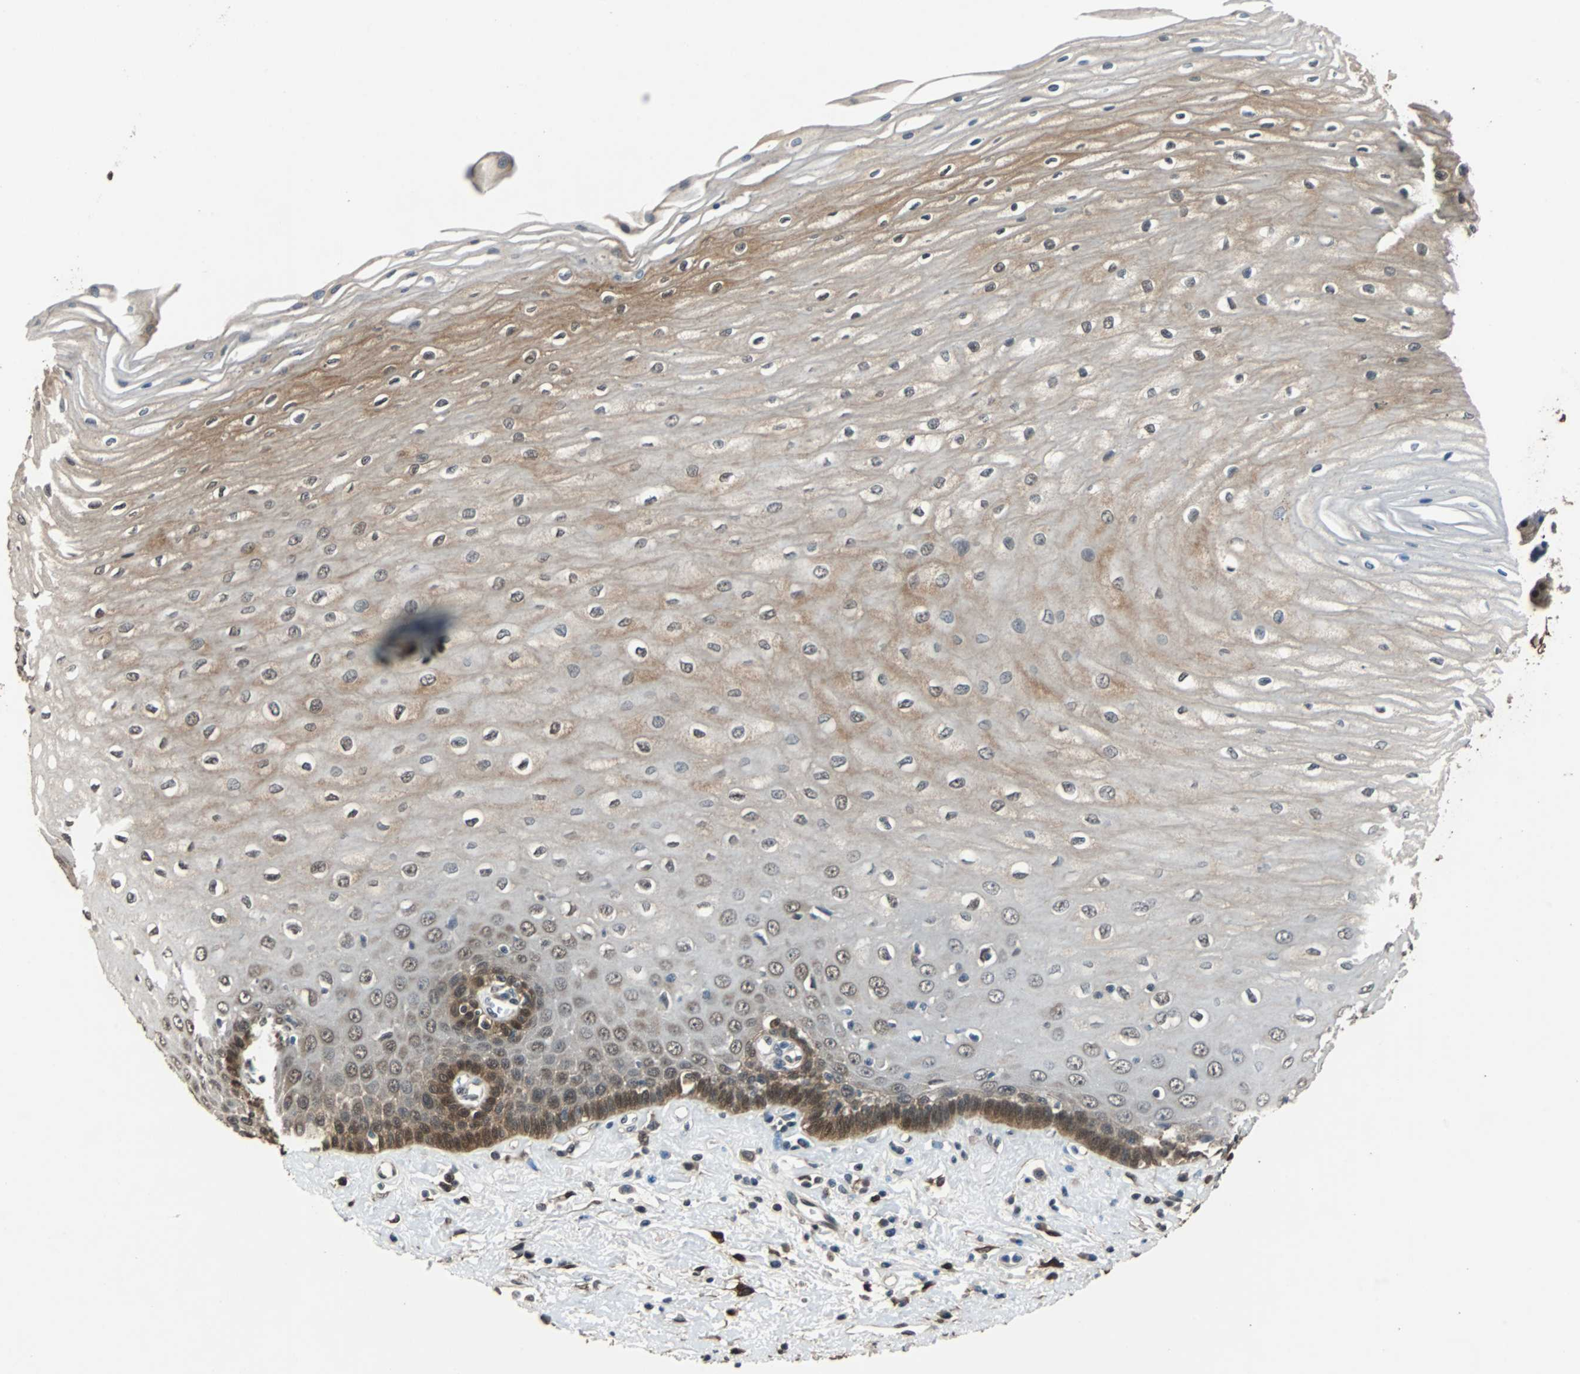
{"staining": {"intensity": "moderate", "quantity": "<25%", "location": "nuclear"}, "tissue": "esophagus", "cell_type": "Squamous epithelial cells", "image_type": "normal", "snomed": [{"axis": "morphology", "description": "Normal tissue, NOS"}, {"axis": "morphology", "description": "Squamous cell carcinoma, NOS"}, {"axis": "topography", "description": "Esophagus"}], "caption": "Protein expression analysis of unremarkable human esophagus reveals moderate nuclear positivity in about <25% of squamous epithelial cells.", "gene": "PRDX6", "patient": {"sex": "male", "age": 65}}